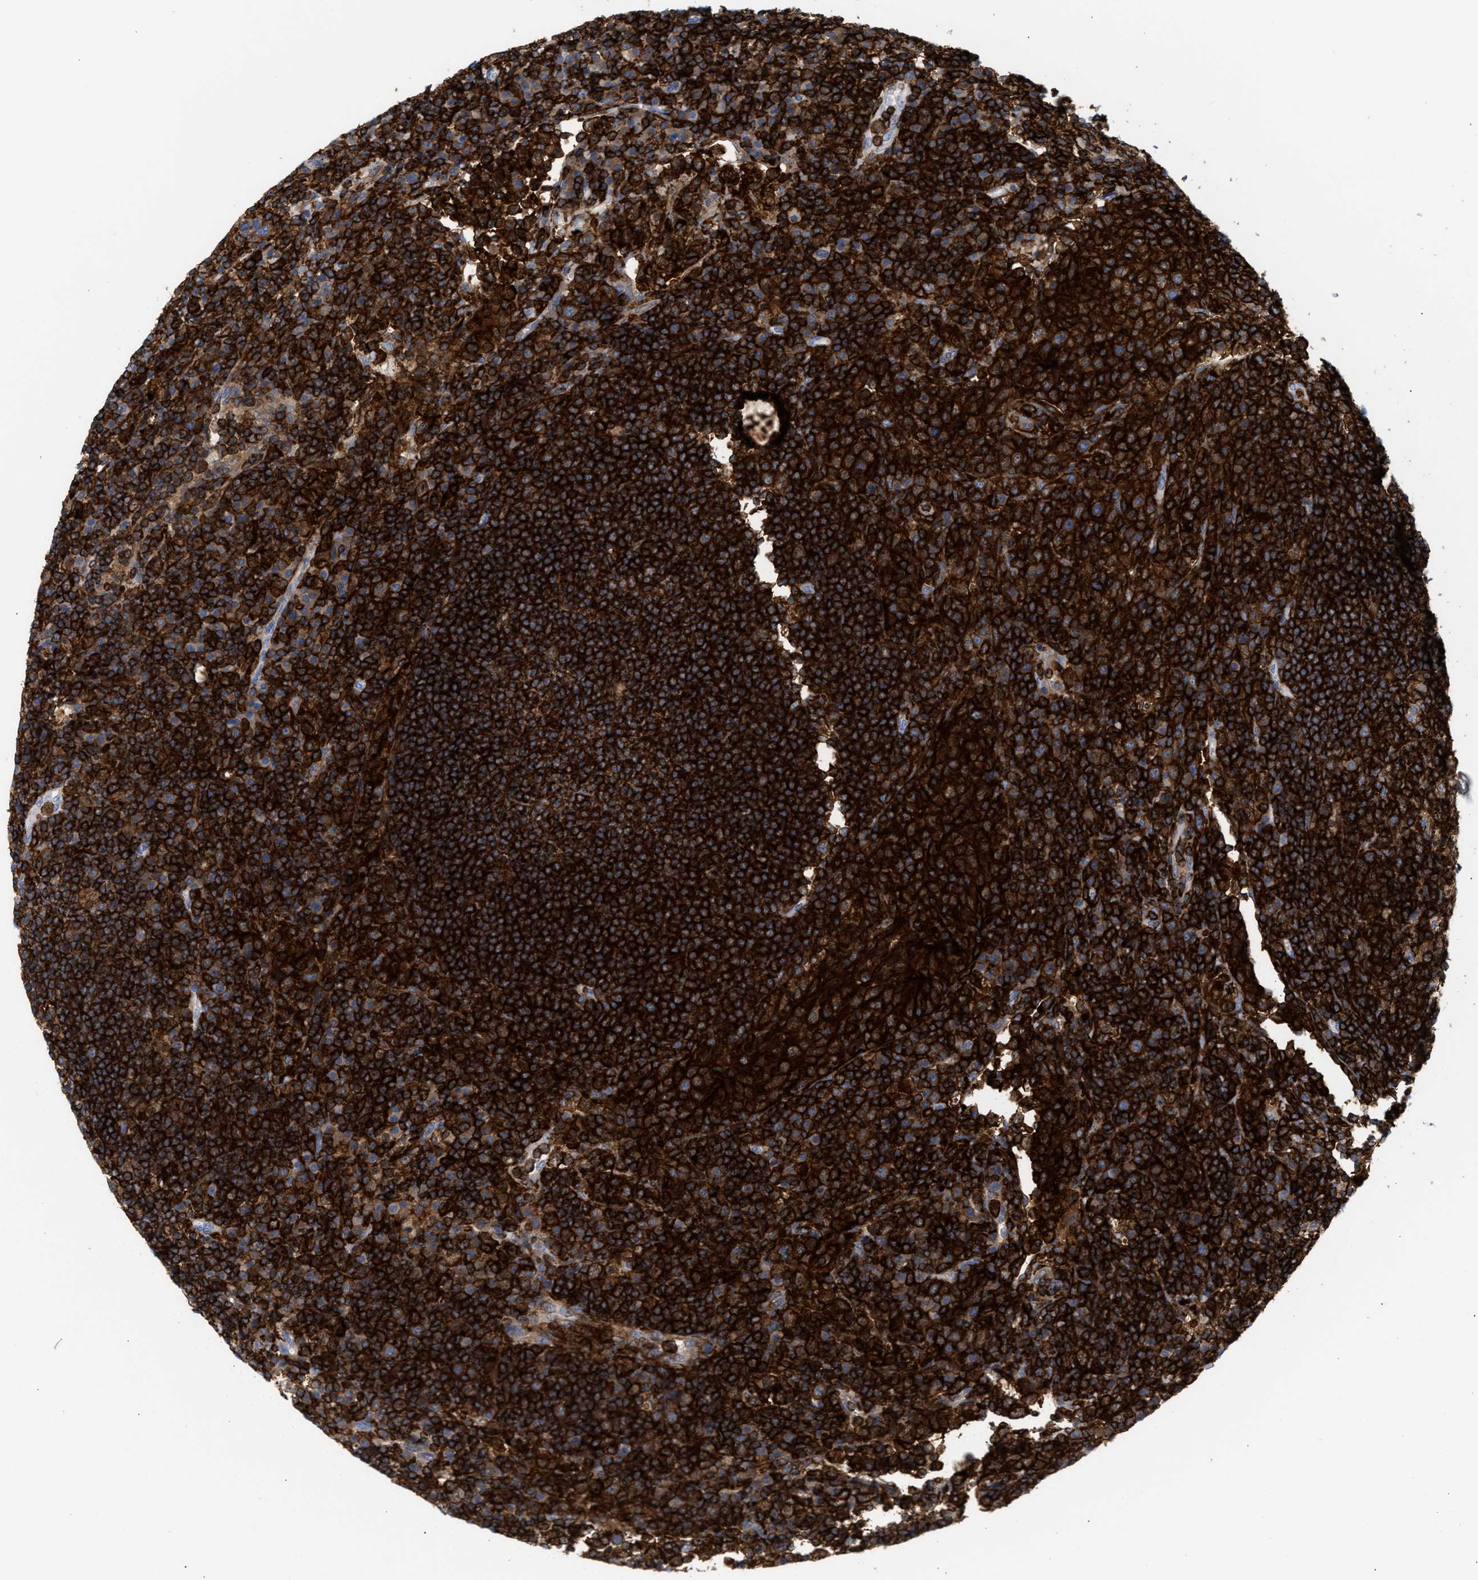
{"staining": {"intensity": "strong", "quantity": ">75%", "location": "cytoplasmic/membranous"}, "tissue": "lymph node", "cell_type": "Germinal center cells", "image_type": "normal", "snomed": [{"axis": "morphology", "description": "Normal tissue, NOS"}, {"axis": "topography", "description": "Lymph node"}], "caption": "A high-resolution histopathology image shows IHC staining of benign lymph node, which reveals strong cytoplasmic/membranous staining in approximately >75% of germinal center cells. (brown staining indicates protein expression, while blue staining denotes nuclei).", "gene": "LCP1", "patient": {"sex": "female", "age": 53}}